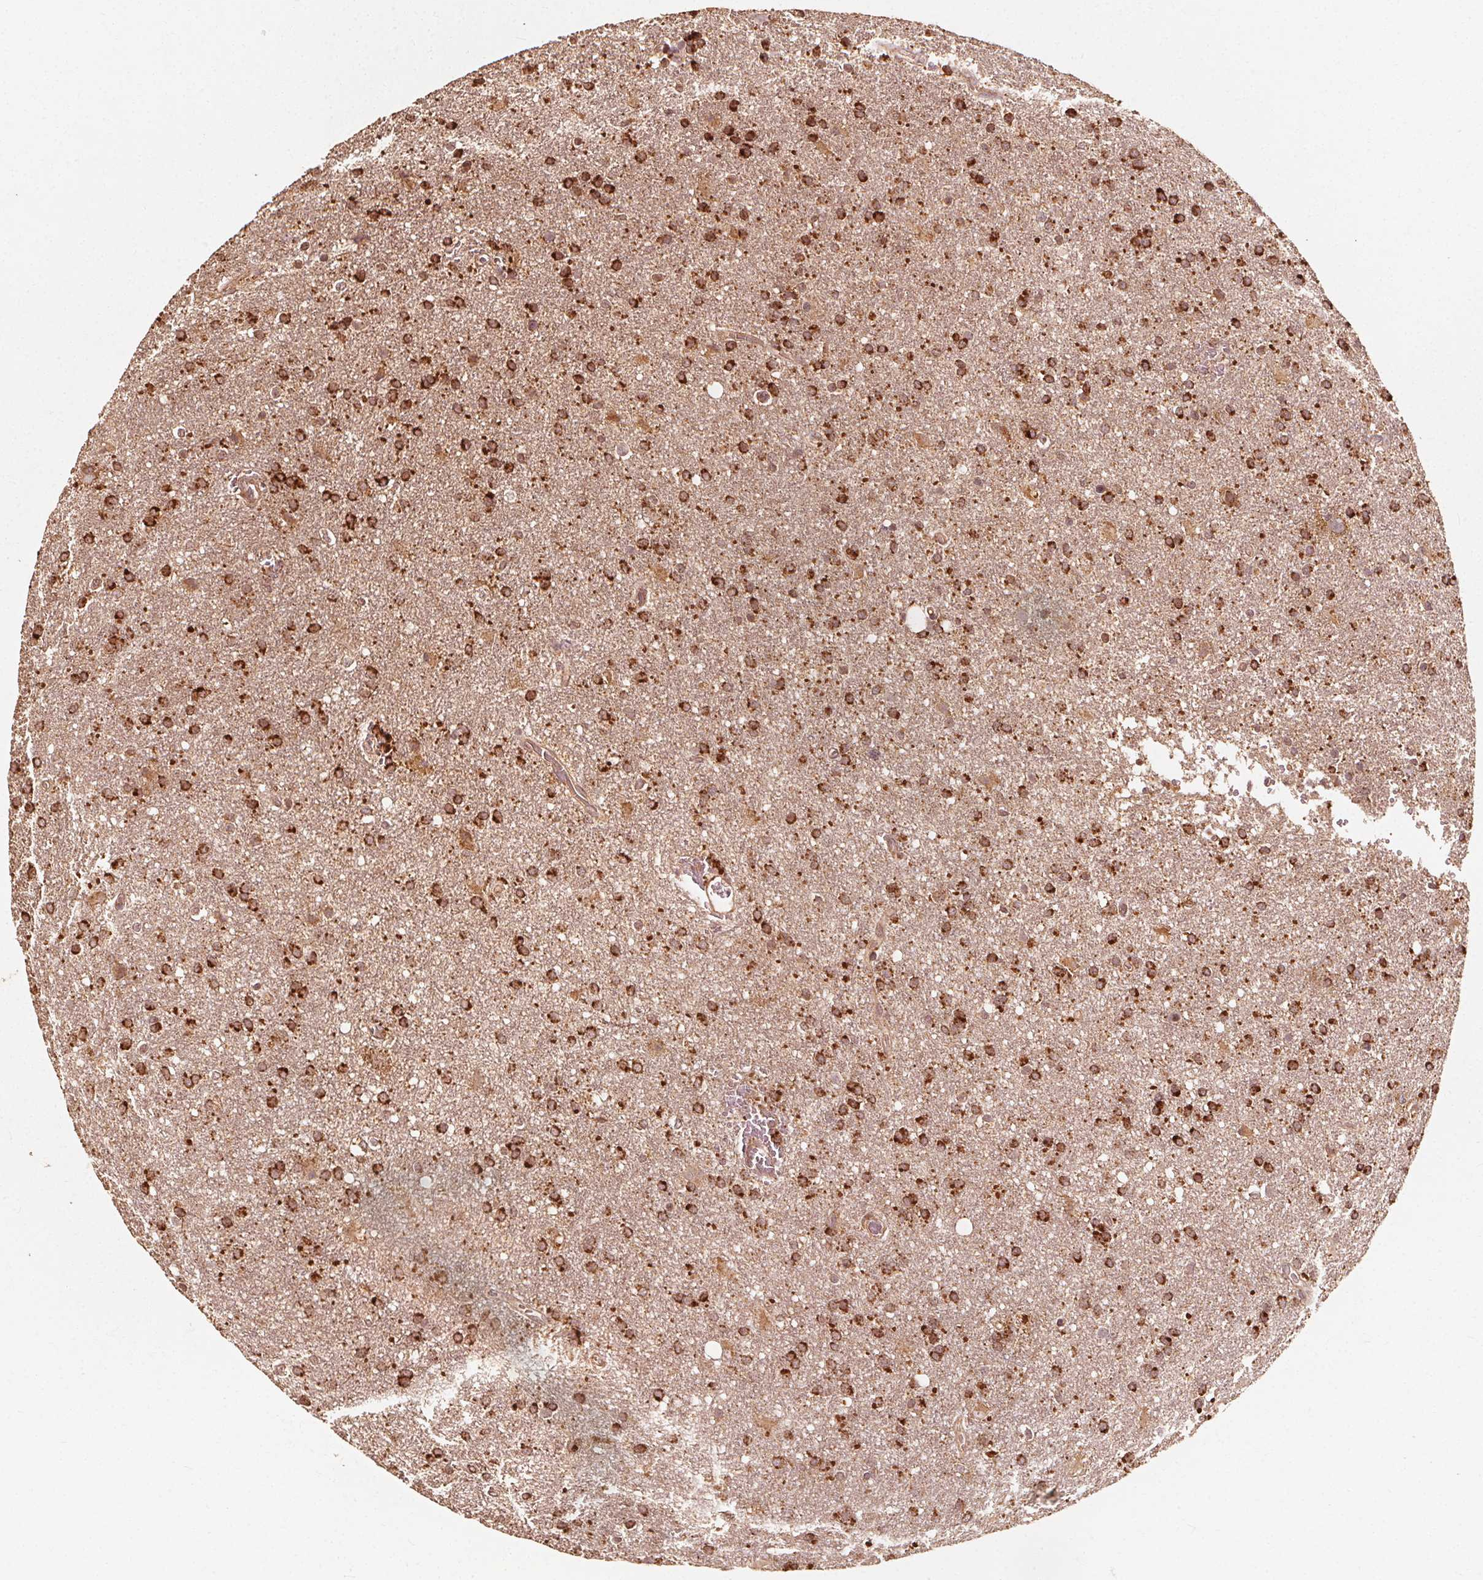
{"staining": {"intensity": "strong", "quantity": ">75%", "location": "cytoplasmic/membranous"}, "tissue": "glioma", "cell_type": "Tumor cells", "image_type": "cancer", "snomed": [{"axis": "morphology", "description": "Glioma, malignant, Low grade"}, {"axis": "topography", "description": "Brain"}], "caption": "Glioma stained with DAB (3,3'-diaminobenzidine) immunohistochemistry displays high levels of strong cytoplasmic/membranous staining in approximately >75% of tumor cells.", "gene": "NPC1", "patient": {"sex": "male", "age": 66}}